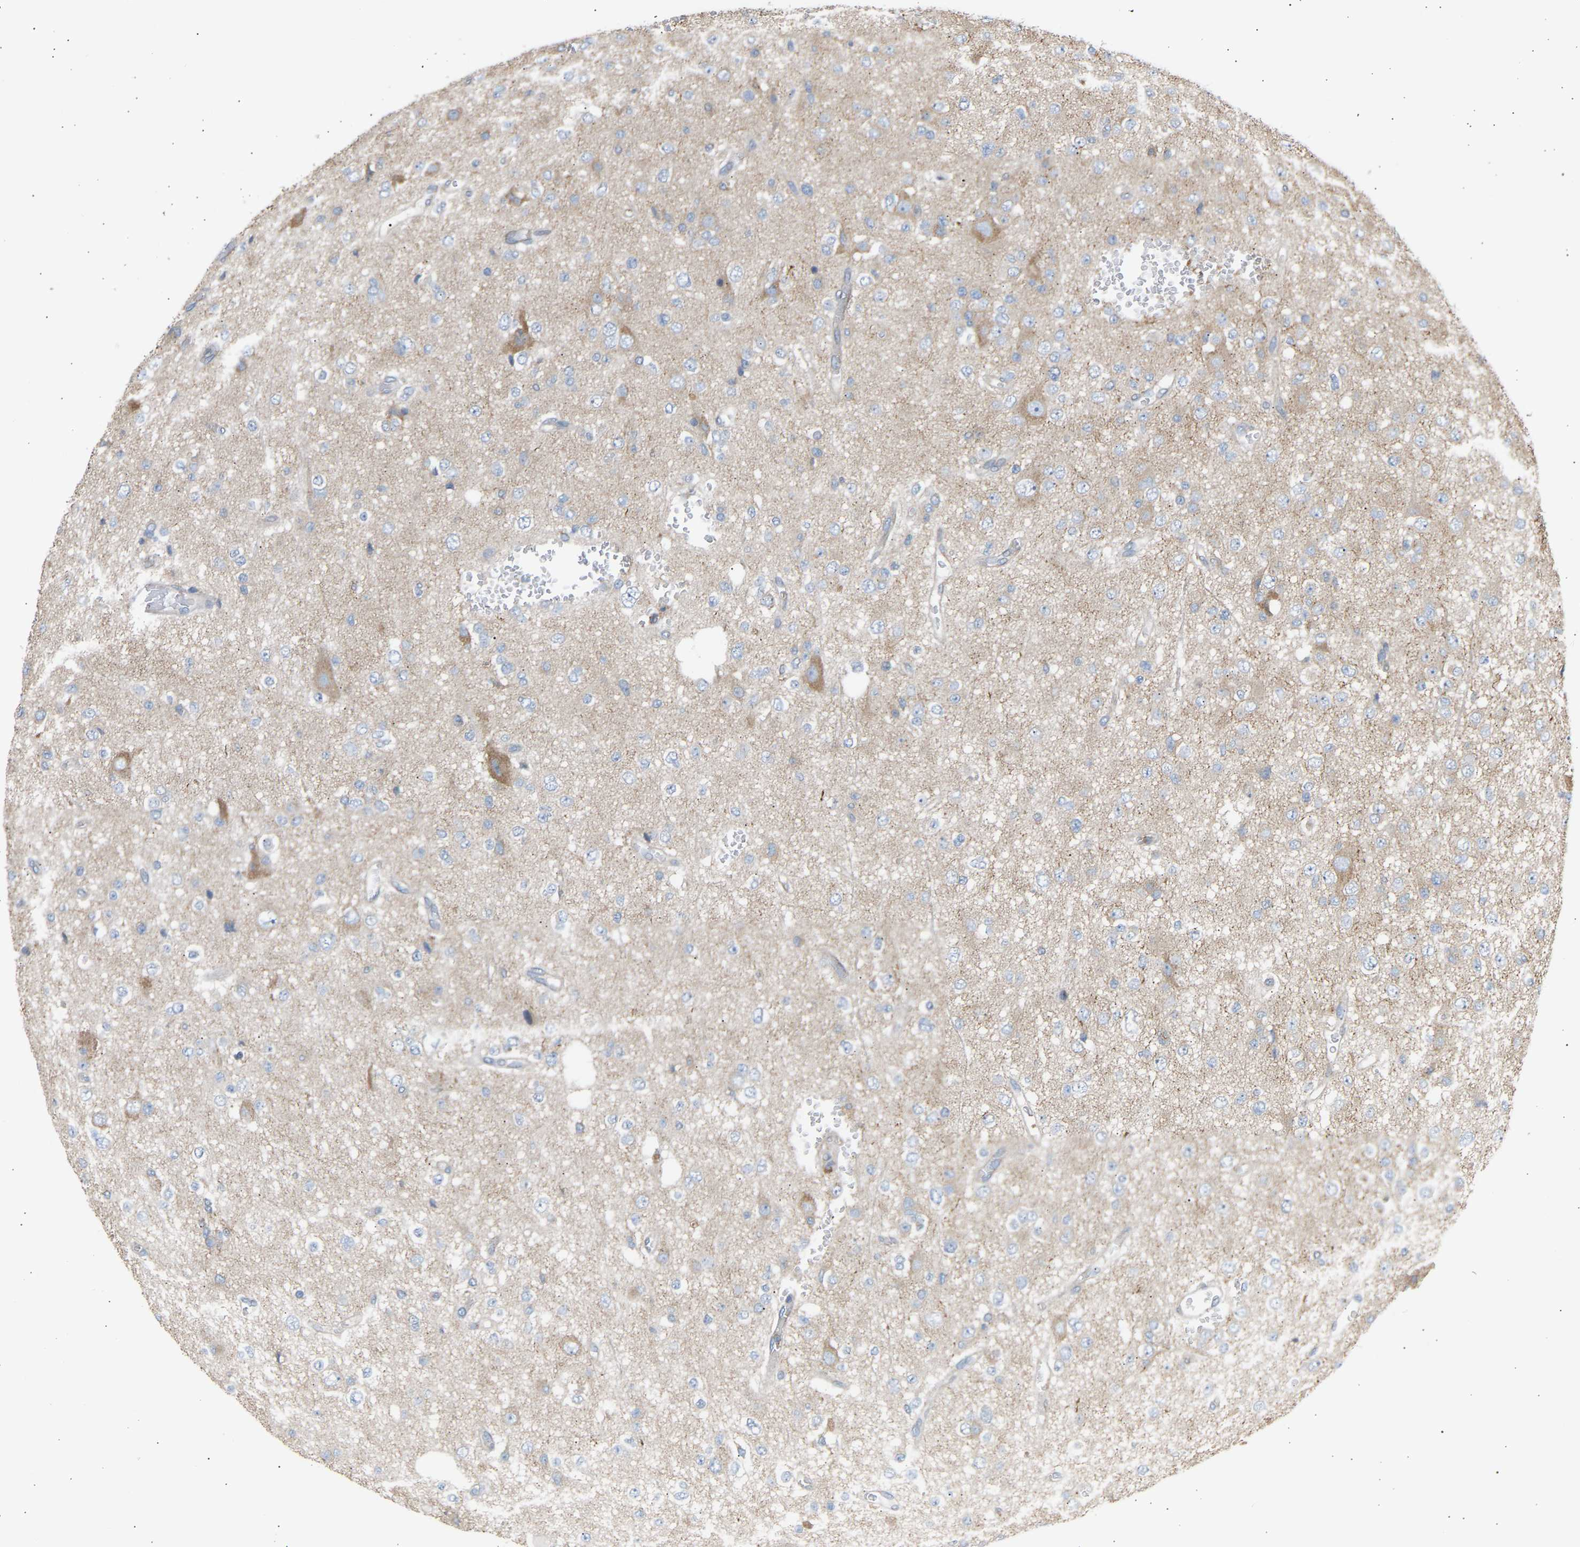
{"staining": {"intensity": "negative", "quantity": "none", "location": "none"}, "tissue": "glioma", "cell_type": "Tumor cells", "image_type": "cancer", "snomed": [{"axis": "morphology", "description": "Glioma, malignant, Low grade"}, {"axis": "topography", "description": "Brain"}], "caption": "An IHC micrograph of glioma is shown. There is no staining in tumor cells of glioma. (DAB (3,3'-diaminobenzidine) immunohistochemistry, high magnification).", "gene": "GCN1", "patient": {"sex": "male", "age": 38}}